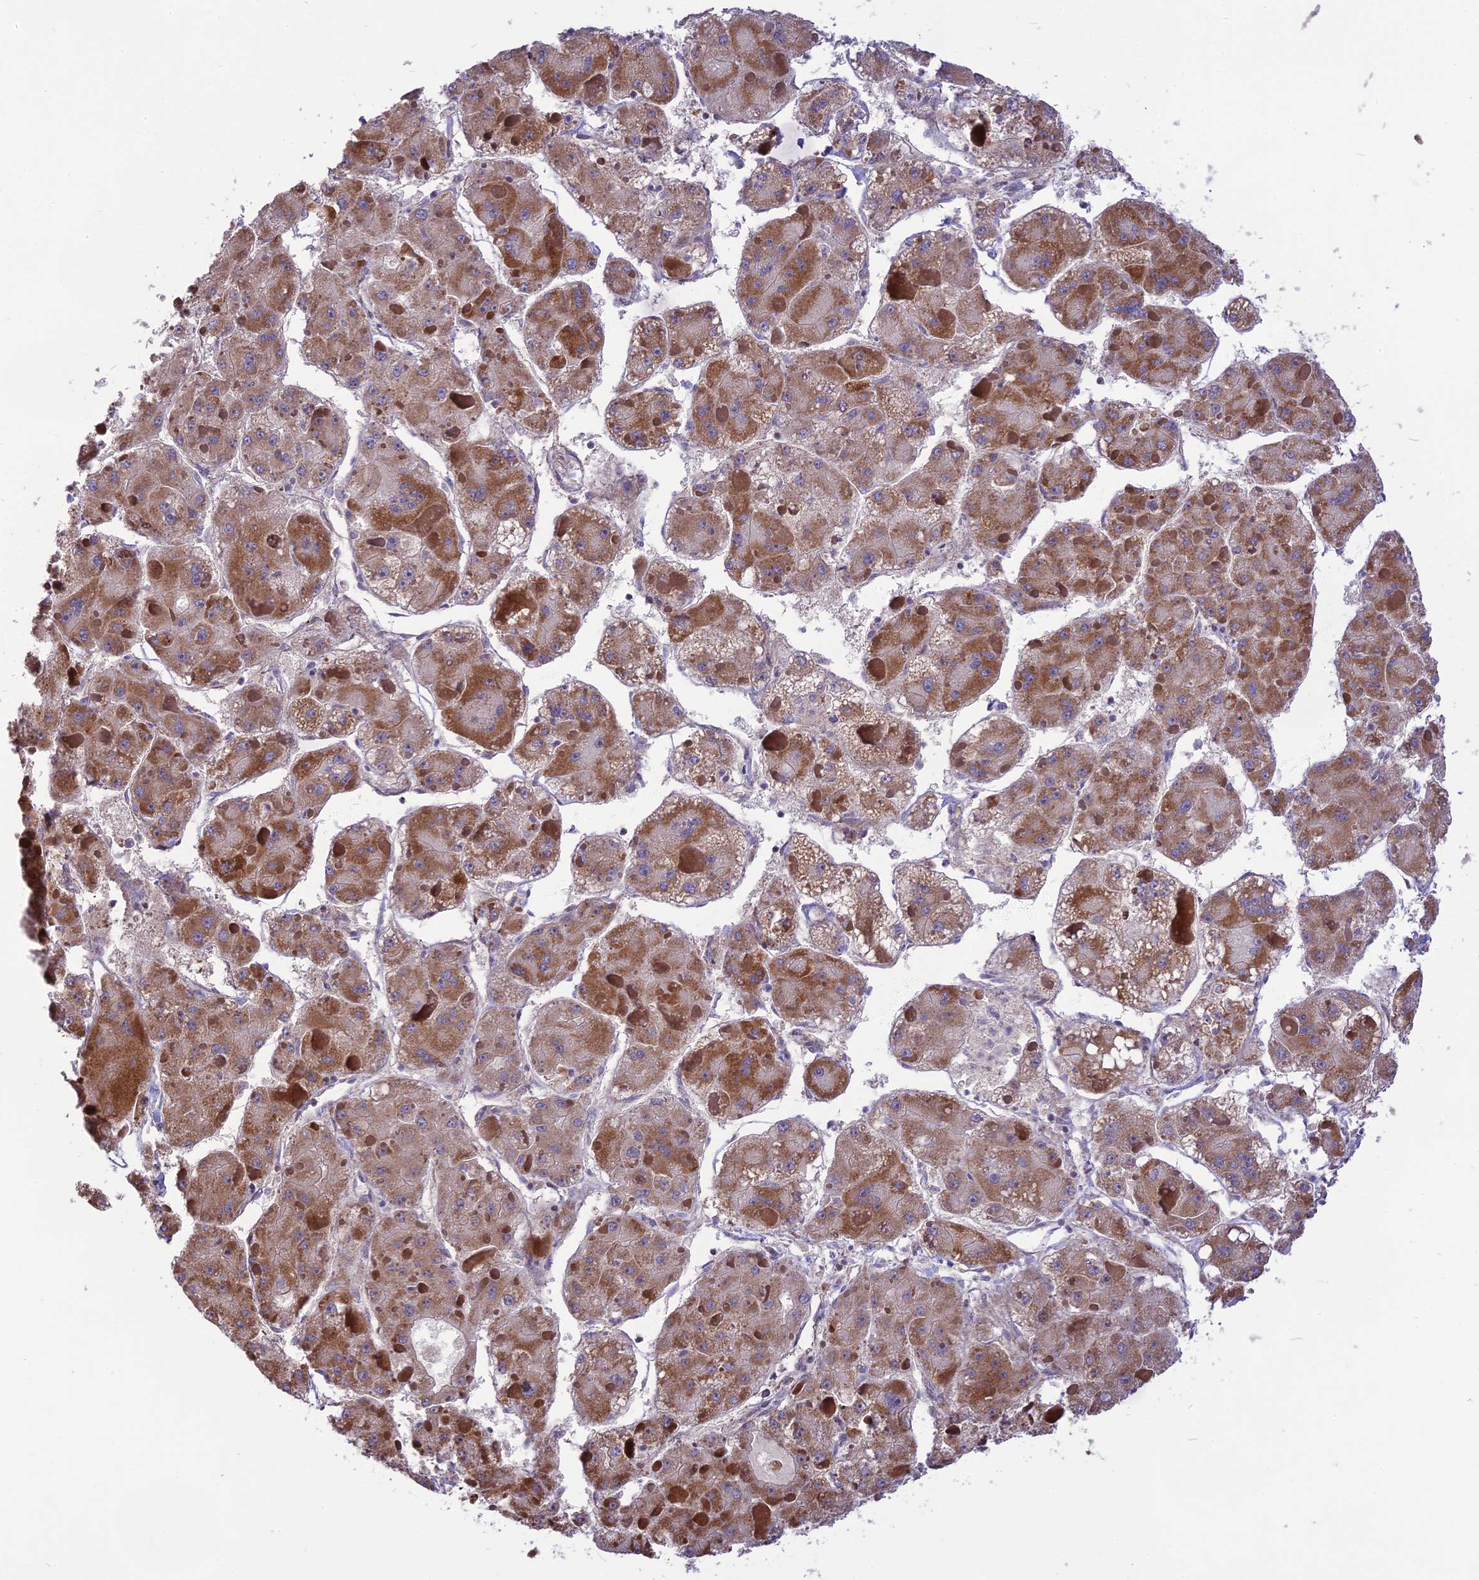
{"staining": {"intensity": "moderate", "quantity": ">75%", "location": "cytoplasmic/membranous"}, "tissue": "liver cancer", "cell_type": "Tumor cells", "image_type": "cancer", "snomed": [{"axis": "morphology", "description": "Carcinoma, Hepatocellular, NOS"}, {"axis": "topography", "description": "Liver"}], "caption": "A brown stain shows moderate cytoplasmic/membranous staining of a protein in human liver cancer (hepatocellular carcinoma) tumor cells.", "gene": "DOC2B", "patient": {"sex": "female", "age": 73}}